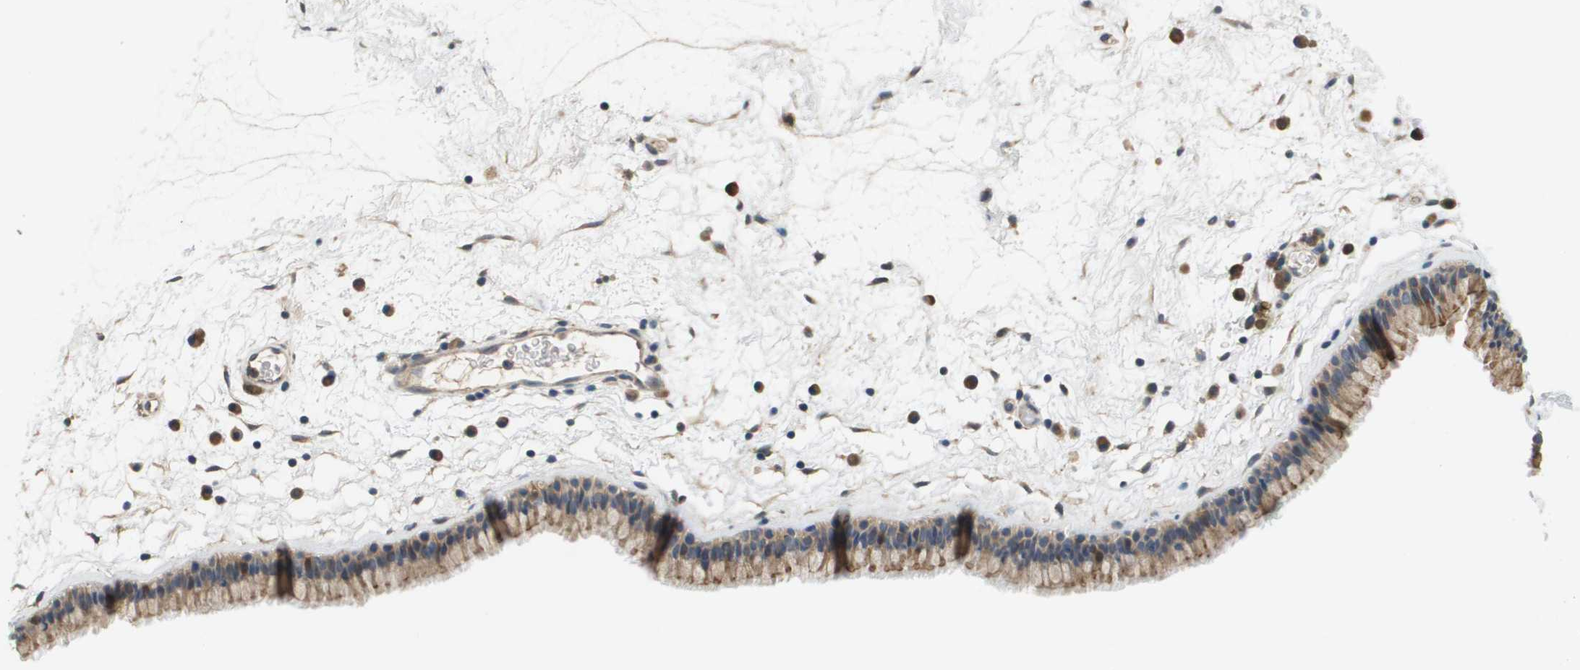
{"staining": {"intensity": "moderate", "quantity": ">75%", "location": "cytoplasmic/membranous"}, "tissue": "nasopharynx", "cell_type": "Respiratory epithelial cells", "image_type": "normal", "snomed": [{"axis": "morphology", "description": "Normal tissue, NOS"}, {"axis": "morphology", "description": "Inflammation, NOS"}, {"axis": "topography", "description": "Nasopharynx"}], "caption": "Moderate cytoplasmic/membranous positivity is present in about >75% of respiratory epithelial cells in unremarkable nasopharynx.", "gene": "SLC25A20", "patient": {"sex": "male", "age": 48}}